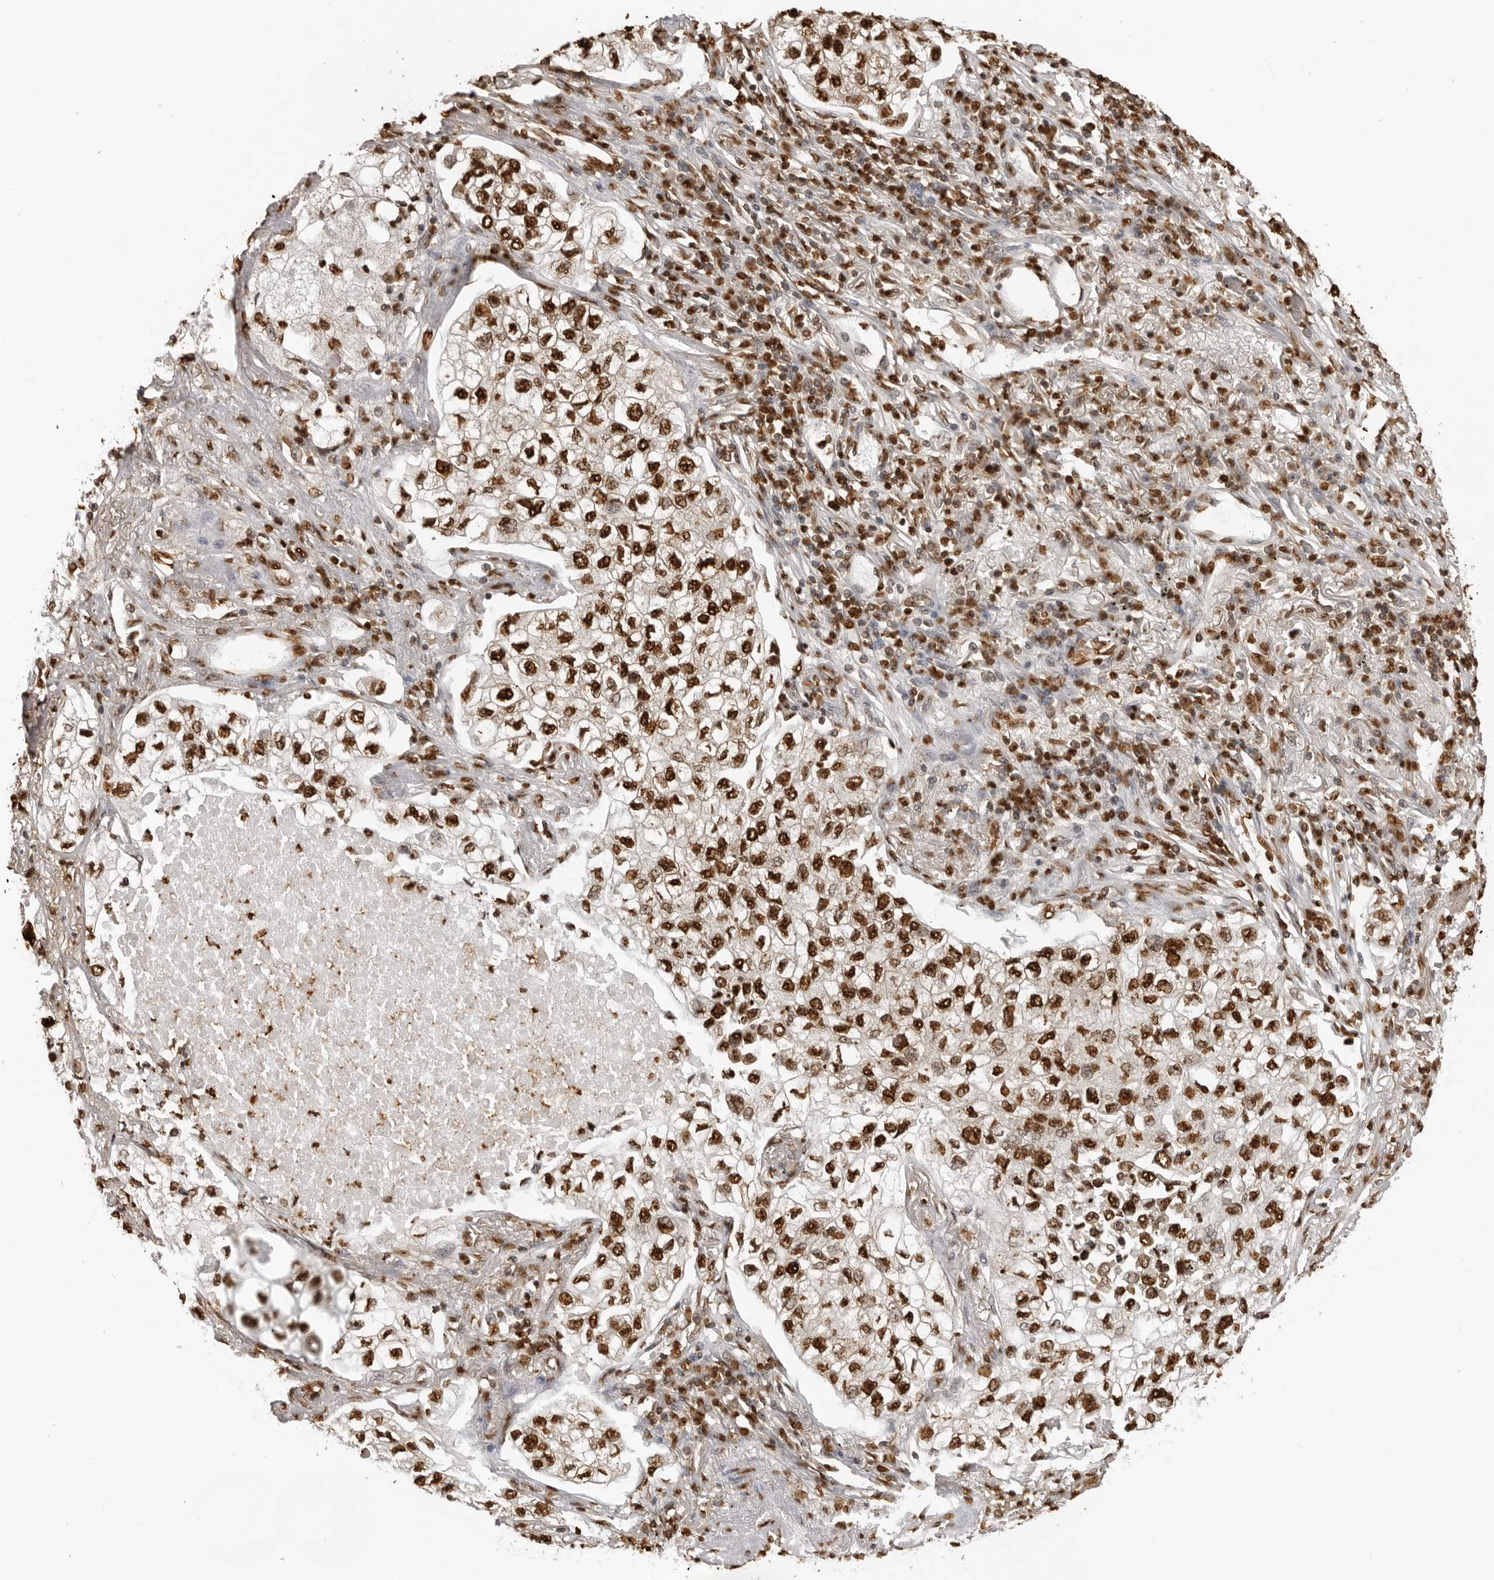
{"staining": {"intensity": "strong", "quantity": ">75%", "location": "nuclear"}, "tissue": "lung cancer", "cell_type": "Tumor cells", "image_type": "cancer", "snomed": [{"axis": "morphology", "description": "Adenocarcinoma, NOS"}, {"axis": "topography", "description": "Lung"}], "caption": "There is high levels of strong nuclear positivity in tumor cells of lung adenocarcinoma, as demonstrated by immunohistochemical staining (brown color).", "gene": "ZFP91", "patient": {"sex": "male", "age": 63}}